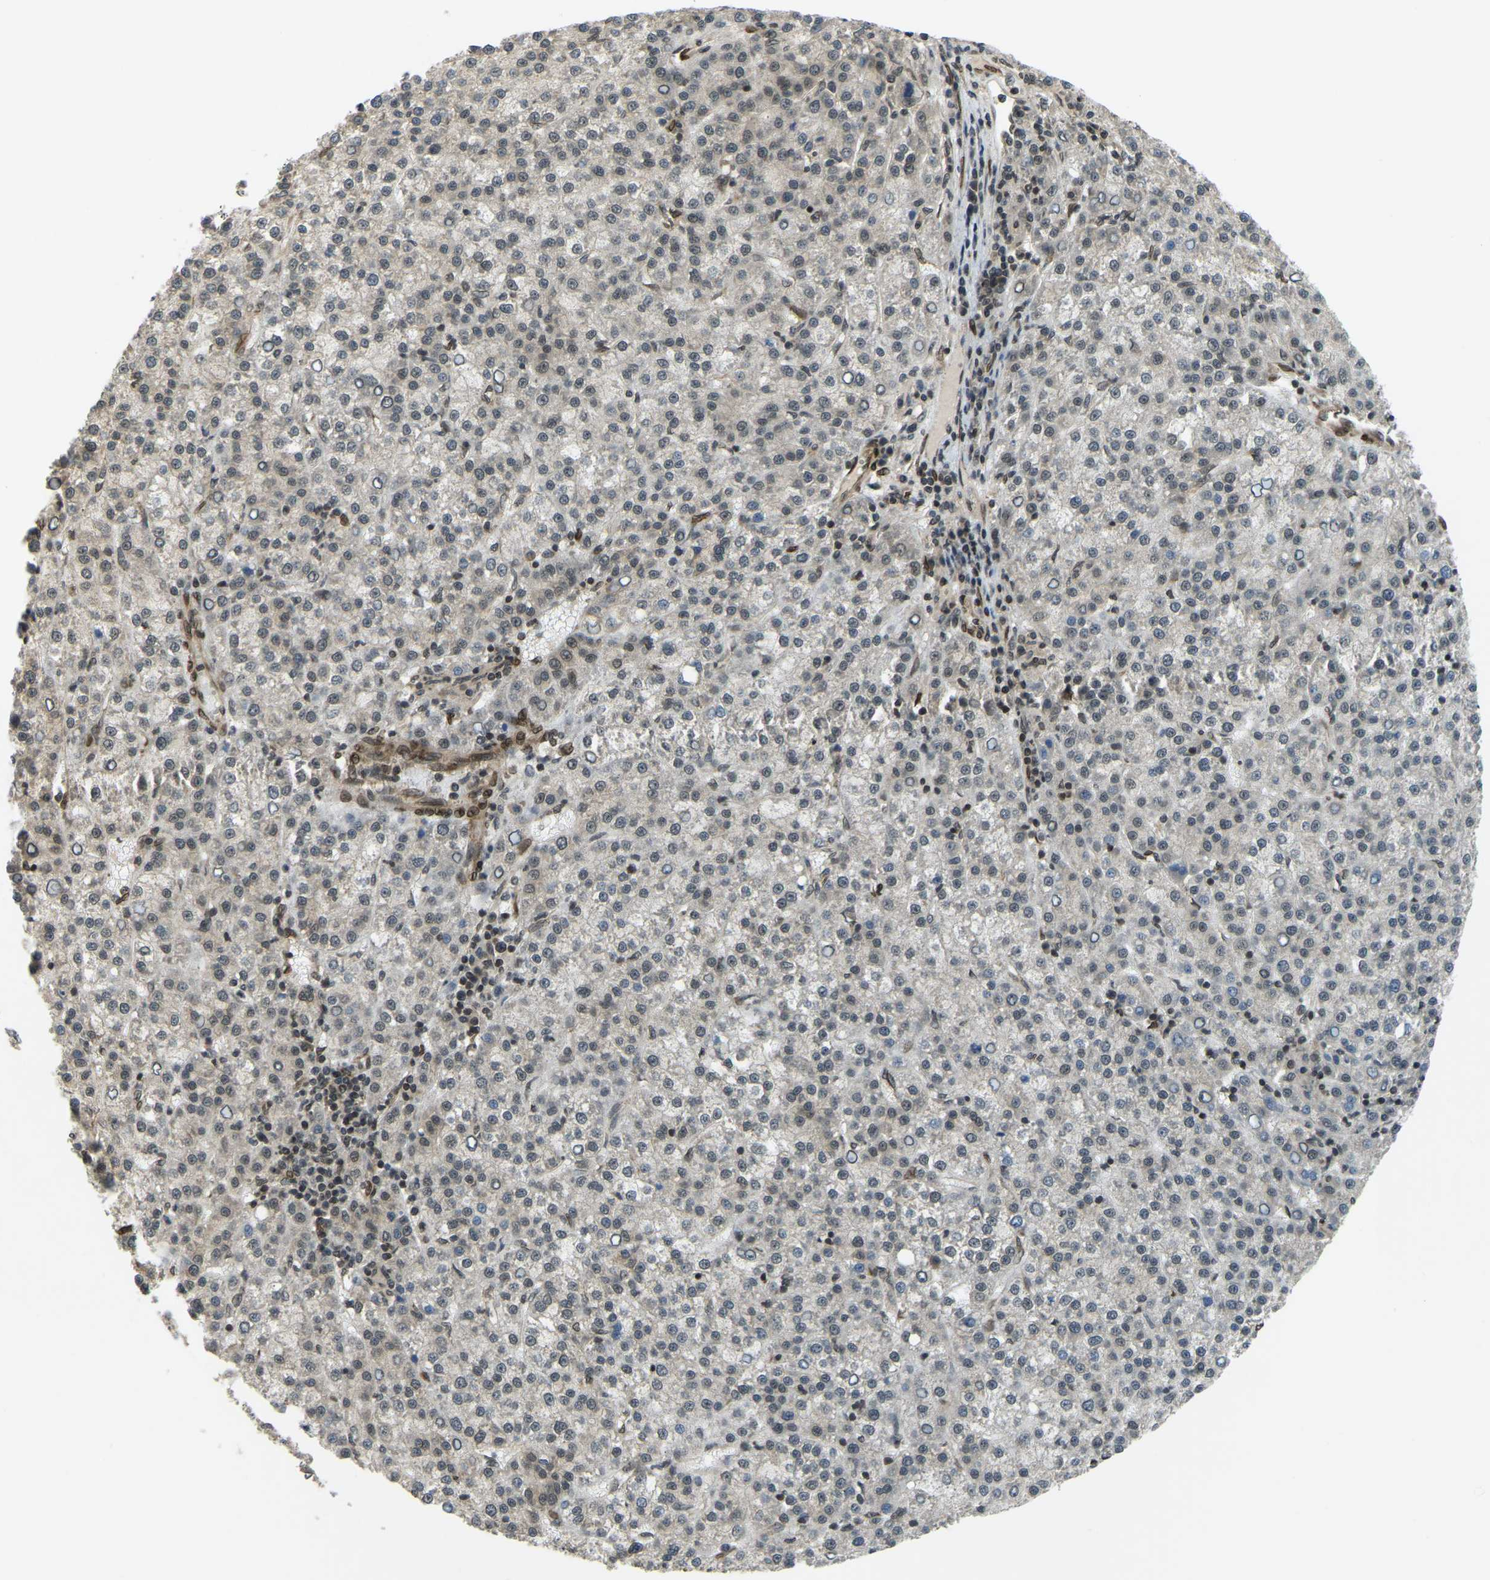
{"staining": {"intensity": "negative", "quantity": "none", "location": "none"}, "tissue": "liver cancer", "cell_type": "Tumor cells", "image_type": "cancer", "snomed": [{"axis": "morphology", "description": "Carcinoma, Hepatocellular, NOS"}, {"axis": "topography", "description": "Liver"}], "caption": "A micrograph of human hepatocellular carcinoma (liver) is negative for staining in tumor cells.", "gene": "SYNE1", "patient": {"sex": "female", "age": 58}}